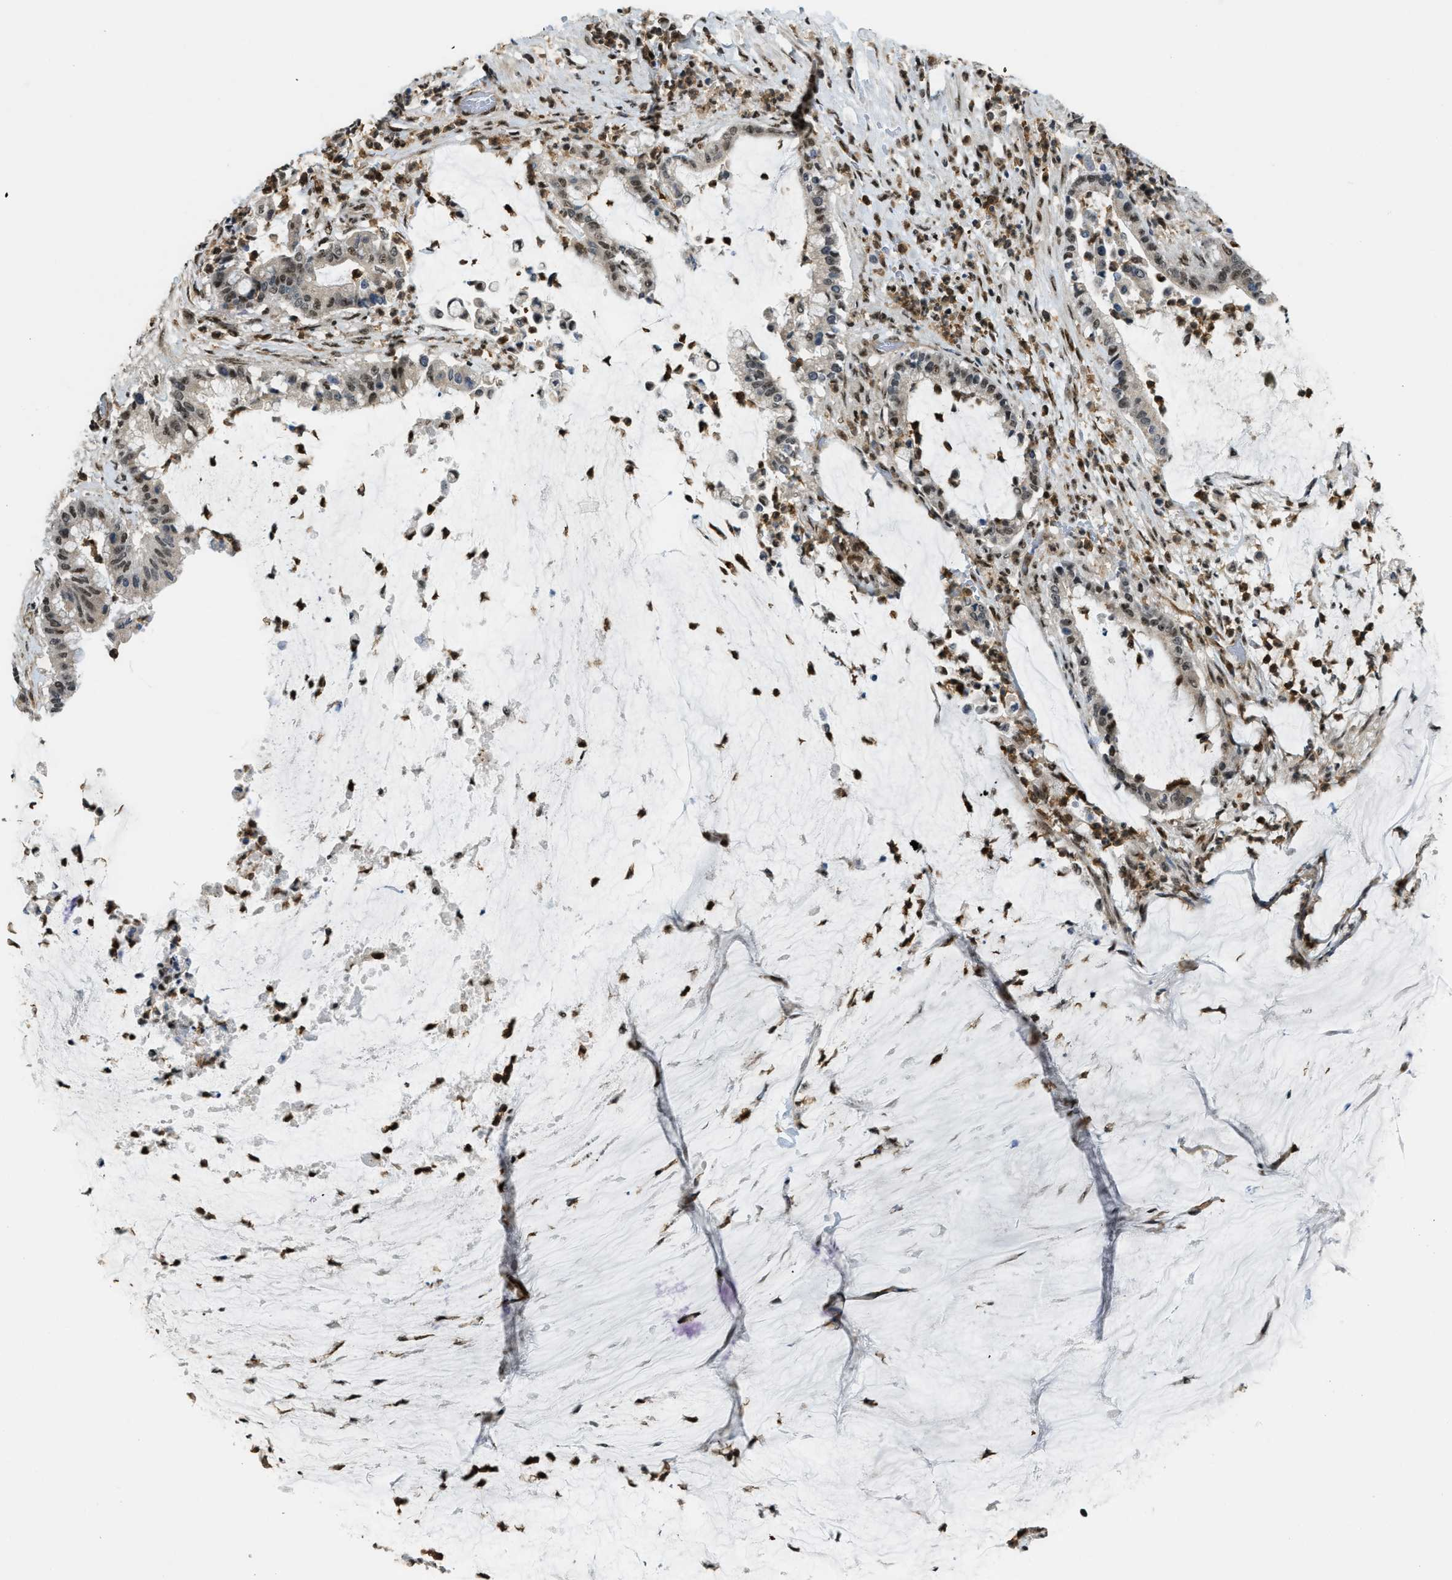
{"staining": {"intensity": "moderate", "quantity": "25%-75%", "location": "nuclear"}, "tissue": "pancreatic cancer", "cell_type": "Tumor cells", "image_type": "cancer", "snomed": [{"axis": "morphology", "description": "Adenocarcinoma, NOS"}, {"axis": "topography", "description": "Pancreas"}], "caption": "Immunohistochemical staining of pancreatic cancer (adenocarcinoma) demonstrates medium levels of moderate nuclear expression in approximately 25%-75% of tumor cells.", "gene": "E2F1", "patient": {"sex": "male", "age": 41}}